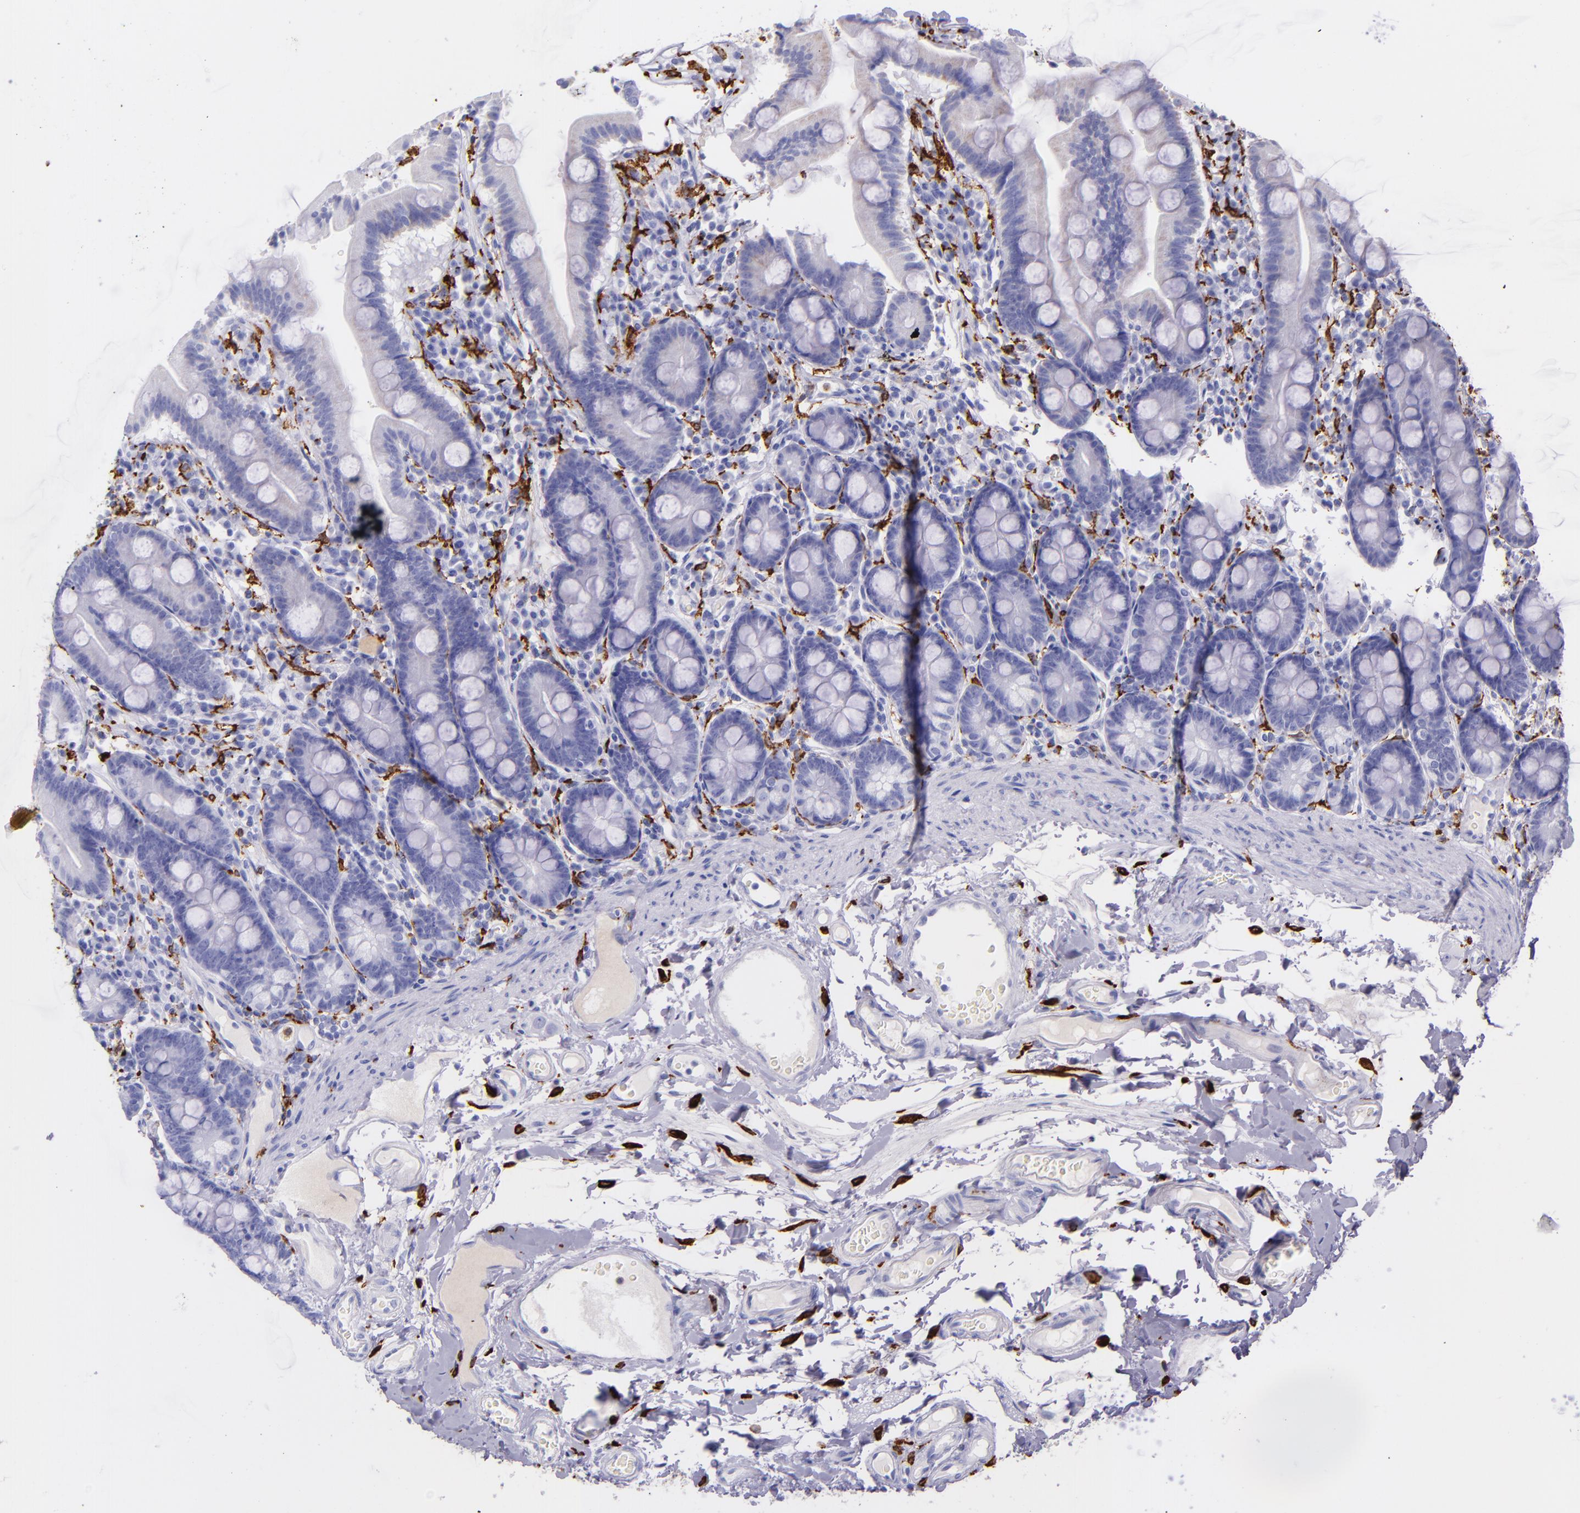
{"staining": {"intensity": "negative", "quantity": "none", "location": "none"}, "tissue": "duodenum", "cell_type": "Glandular cells", "image_type": "normal", "snomed": [{"axis": "morphology", "description": "Normal tissue, NOS"}, {"axis": "topography", "description": "Duodenum"}], "caption": "Duodenum stained for a protein using immunohistochemistry (IHC) shows no staining glandular cells.", "gene": "CD163", "patient": {"sex": "male", "age": 50}}